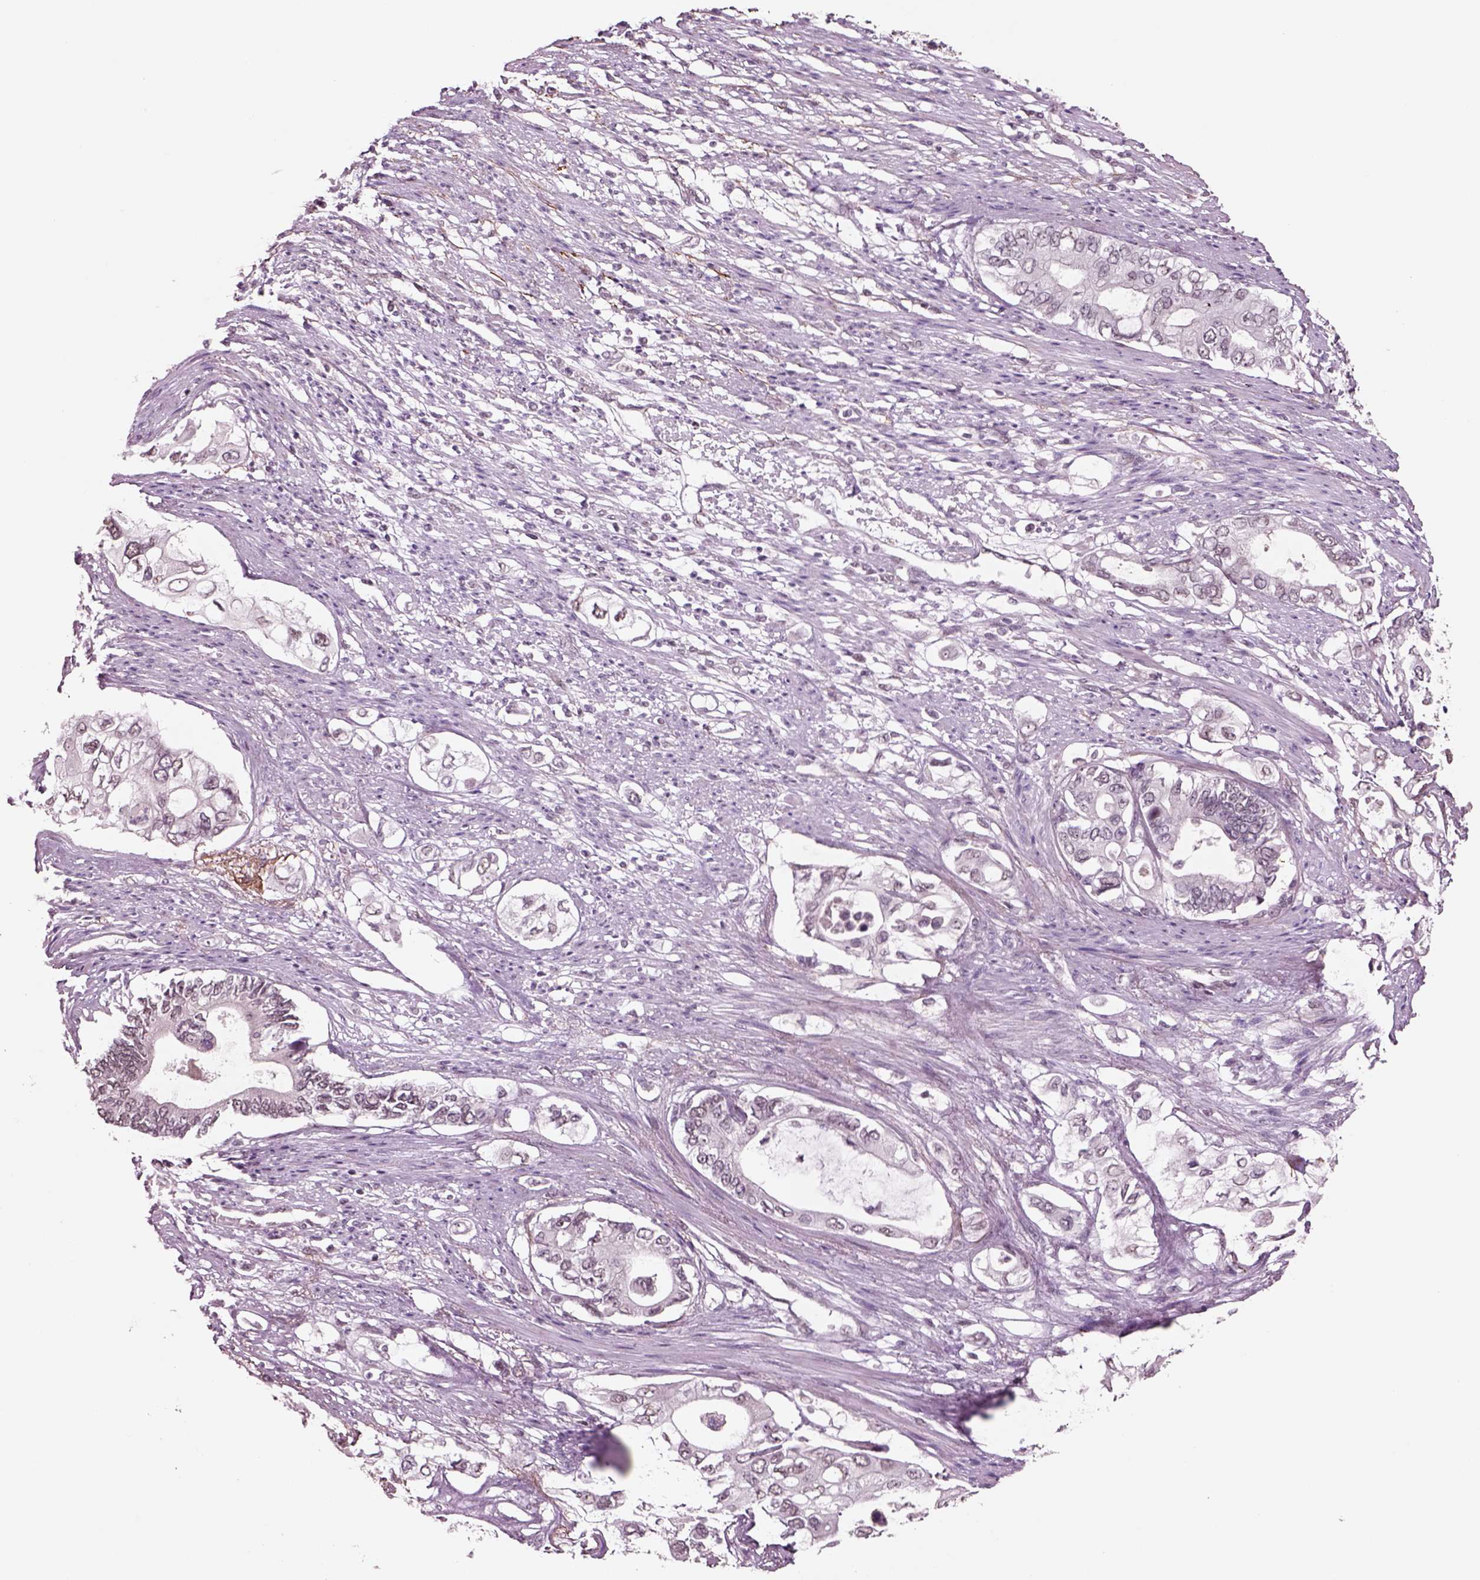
{"staining": {"intensity": "negative", "quantity": "none", "location": "none"}, "tissue": "pancreatic cancer", "cell_type": "Tumor cells", "image_type": "cancer", "snomed": [{"axis": "morphology", "description": "Adenocarcinoma, NOS"}, {"axis": "topography", "description": "Pancreas"}], "caption": "Pancreatic cancer was stained to show a protein in brown. There is no significant expression in tumor cells.", "gene": "SEPHS1", "patient": {"sex": "female", "age": 63}}